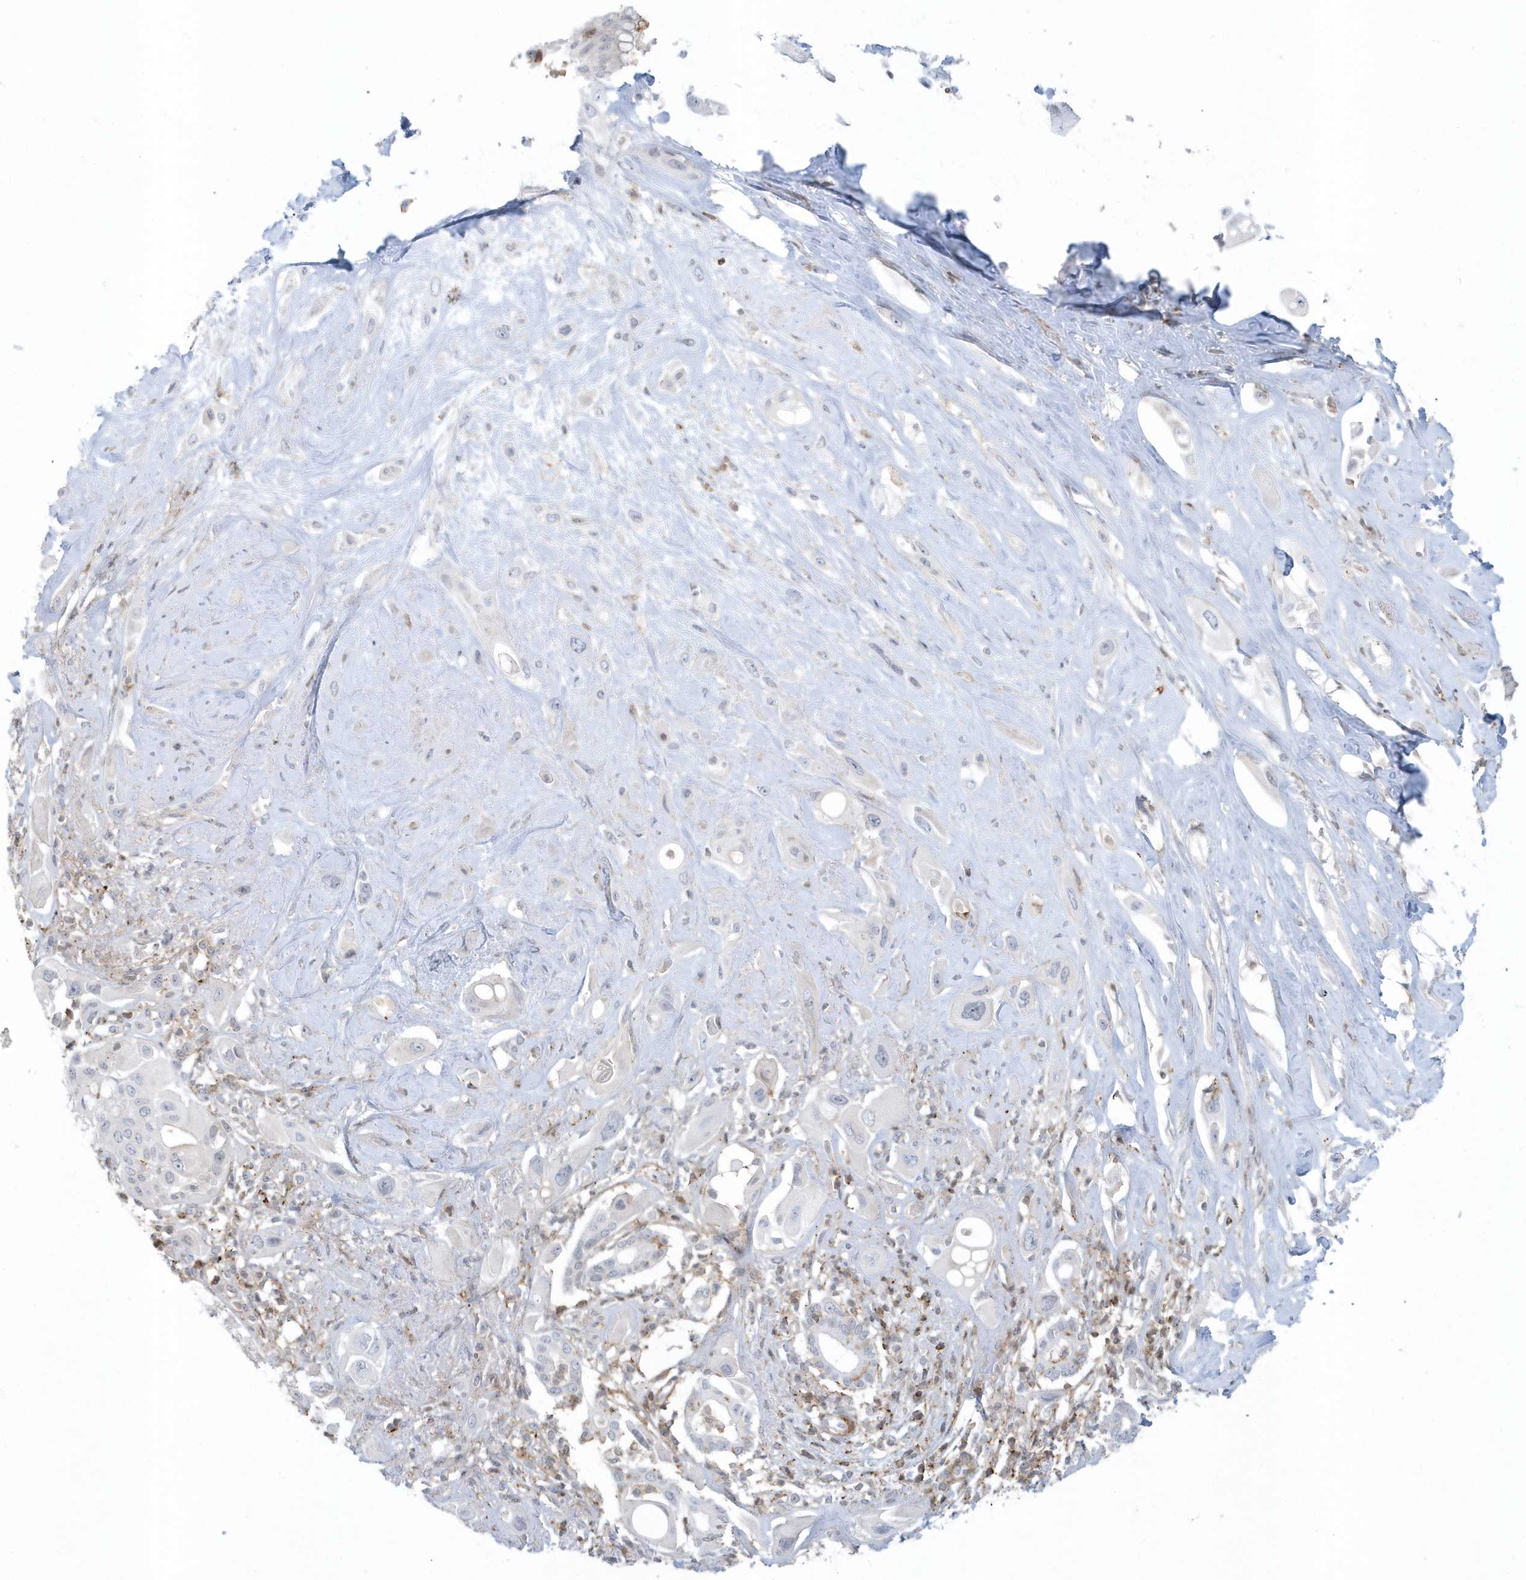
{"staining": {"intensity": "negative", "quantity": "none", "location": "none"}, "tissue": "pancreatic cancer", "cell_type": "Tumor cells", "image_type": "cancer", "snomed": [{"axis": "morphology", "description": "Adenocarcinoma, NOS"}, {"axis": "topography", "description": "Pancreas"}], "caption": "This is an IHC image of human pancreatic cancer. There is no expression in tumor cells.", "gene": "CACNB2", "patient": {"sex": "male", "age": 68}}